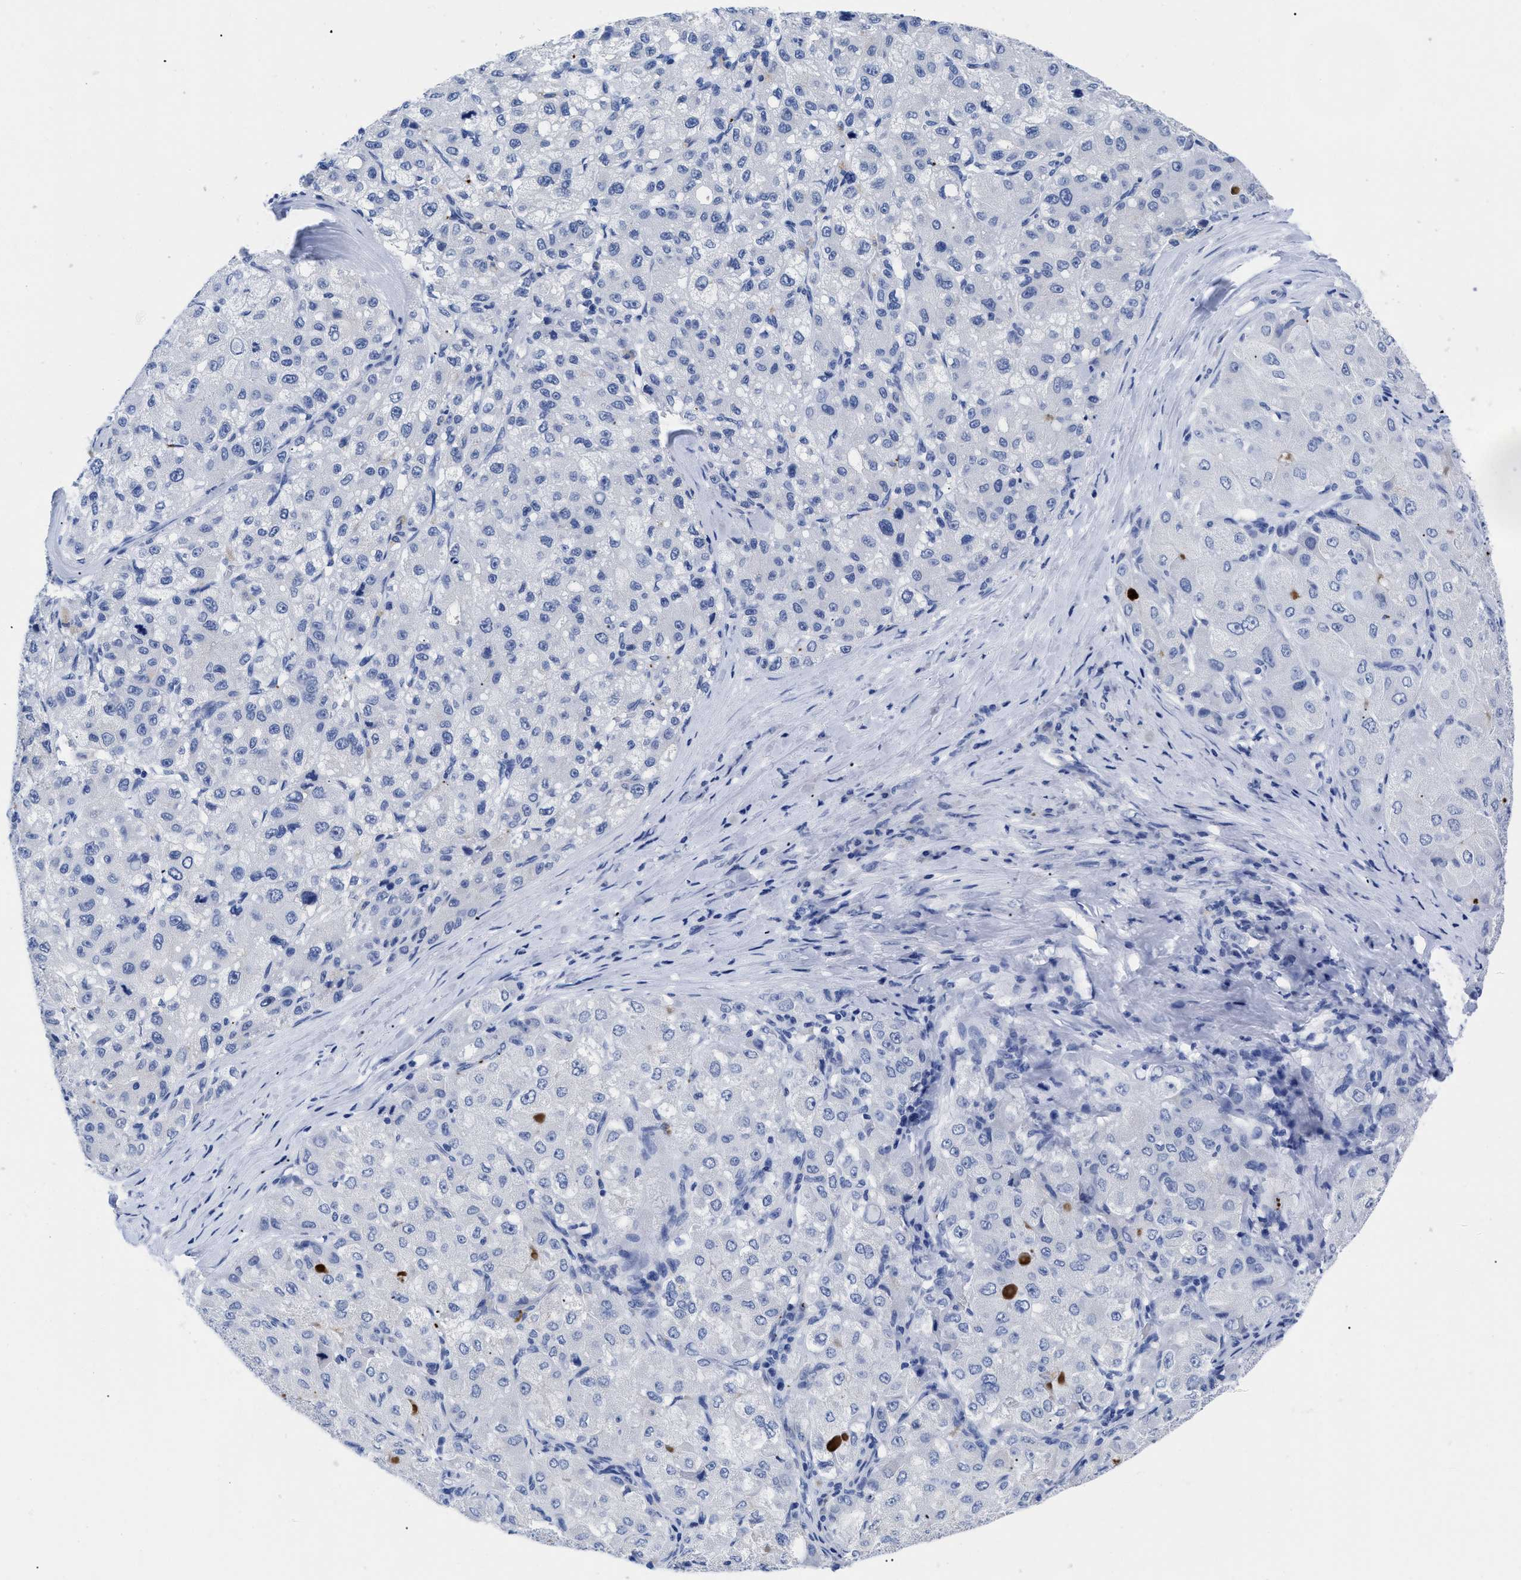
{"staining": {"intensity": "negative", "quantity": "none", "location": "none"}, "tissue": "liver cancer", "cell_type": "Tumor cells", "image_type": "cancer", "snomed": [{"axis": "morphology", "description": "Carcinoma, Hepatocellular, NOS"}, {"axis": "topography", "description": "Liver"}], "caption": "Photomicrograph shows no protein expression in tumor cells of liver hepatocellular carcinoma tissue.", "gene": "TREML1", "patient": {"sex": "male", "age": 80}}